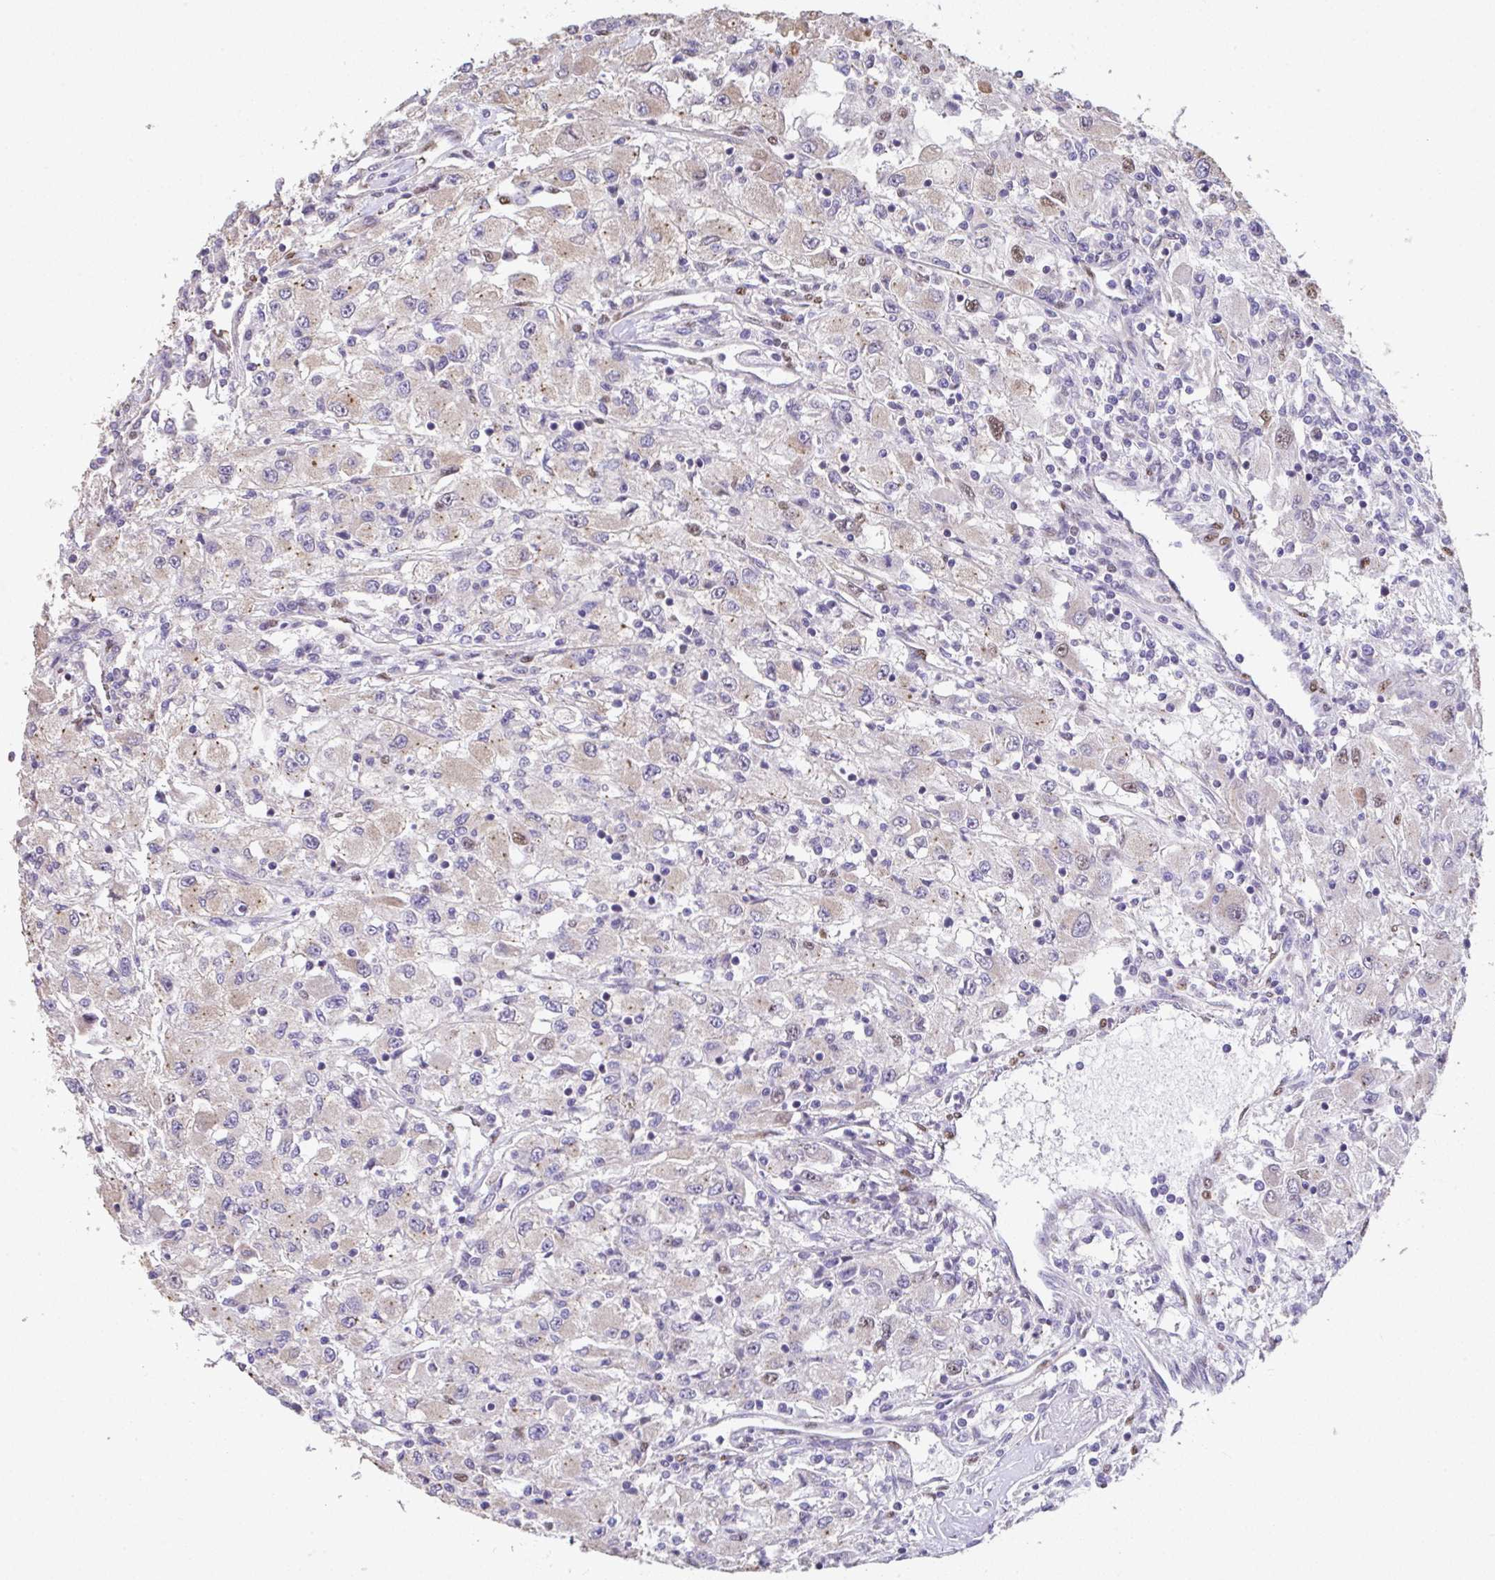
{"staining": {"intensity": "moderate", "quantity": "<25%", "location": "nuclear"}, "tissue": "renal cancer", "cell_type": "Tumor cells", "image_type": "cancer", "snomed": [{"axis": "morphology", "description": "Adenocarcinoma, NOS"}, {"axis": "topography", "description": "Kidney"}], "caption": "Protein staining shows moderate nuclear positivity in approximately <25% of tumor cells in adenocarcinoma (renal). The staining is performed using DAB (3,3'-diaminobenzidine) brown chromogen to label protein expression. The nuclei are counter-stained blue using hematoxylin.", "gene": "RUNDC3B", "patient": {"sex": "female", "age": 67}}